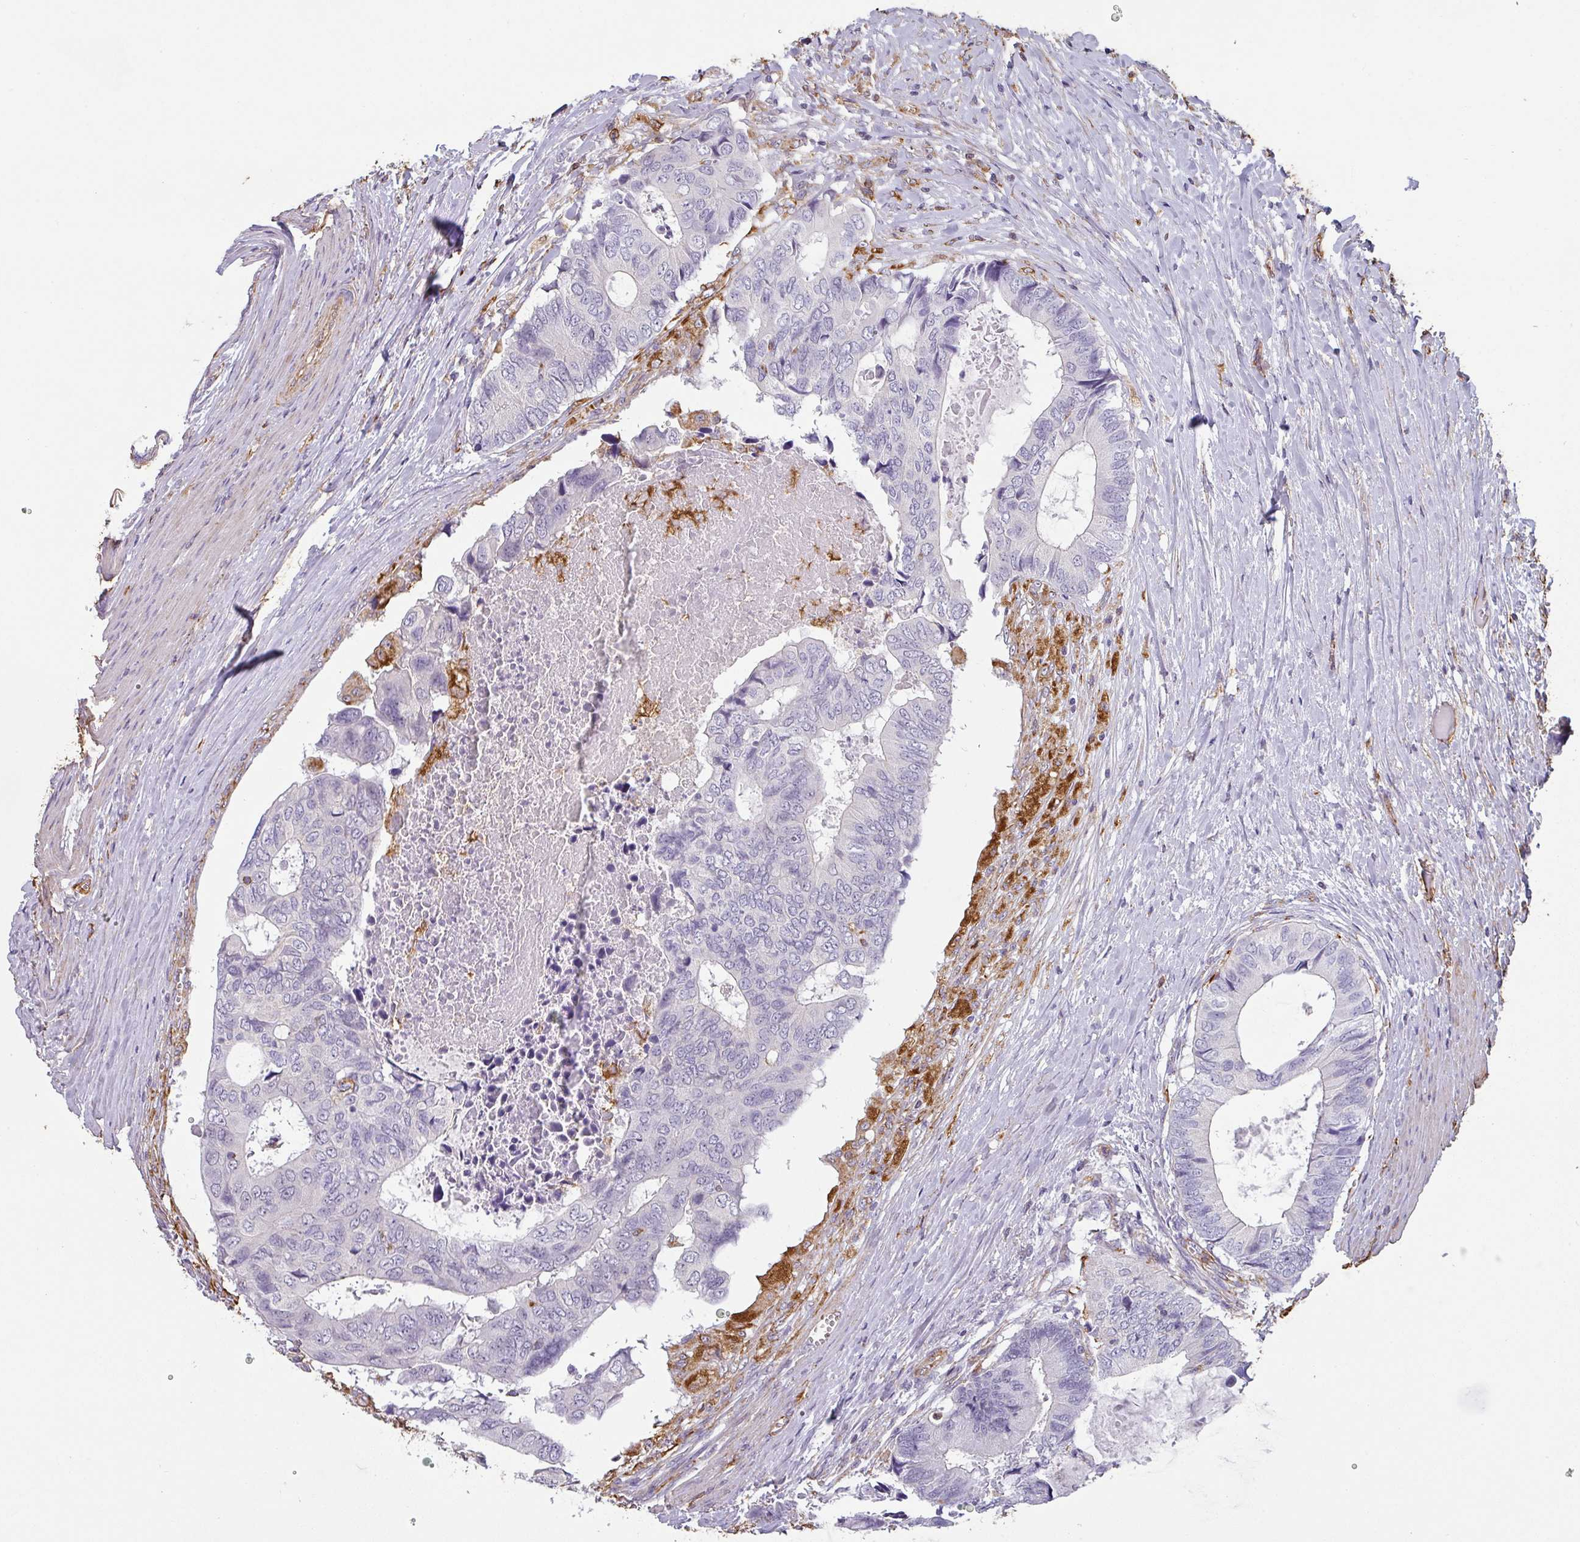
{"staining": {"intensity": "negative", "quantity": "none", "location": "none"}, "tissue": "colorectal cancer", "cell_type": "Tumor cells", "image_type": "cancer", "snomed": [{"axis": "morphology", "description": "Adenocarcinoma, NOS"}, {"axis": "topography", "description": "Colon"}], "caption": "The image shows no staining of tumor cells in colorectal adenocarcinoma.", "gene": "ZNF280C", "patient": {"sex": "male", "age": 85}}